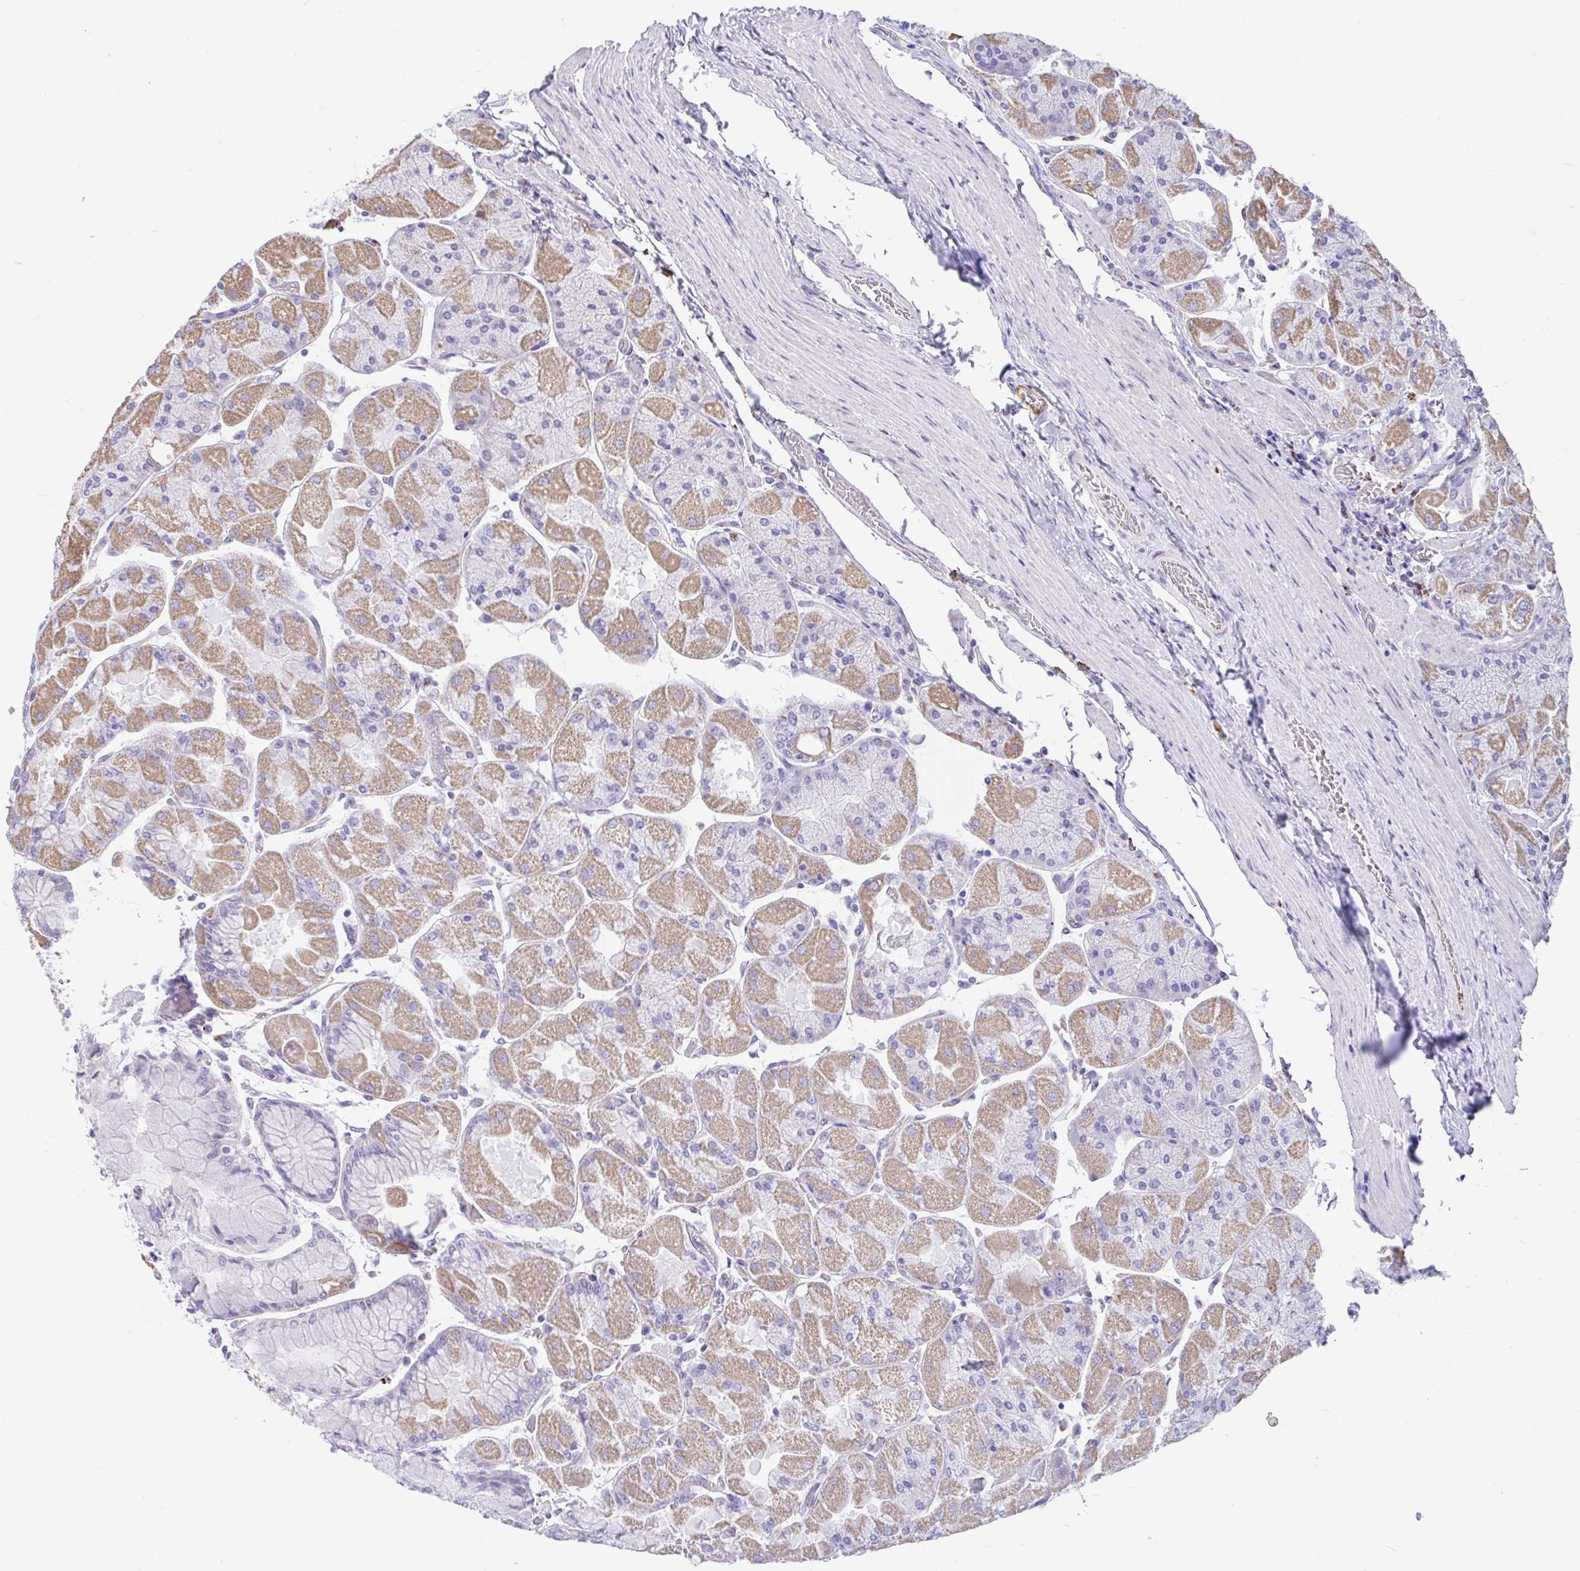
{"staining": {"intensity": "moderate", "quantity": "25%-75%", "location": "cytoplasmic/membranous"}, "tissue": "stomach", "cell_type": "Glandular cells", "image_type": "normal", "snomed": [{"axis": "morphology", "description": "Normal tissue, NOS"}, {"axis": "topography", "description": "Stomach"}], "caption": "Immunohistochemical staining of benign human stomach displays medium levels of moderate cytoplasmic/membranous positivity in about 25%-75% of glandular cells.", "gene": "CCSAP", "patient": {"sex": "female", "age": 61}}